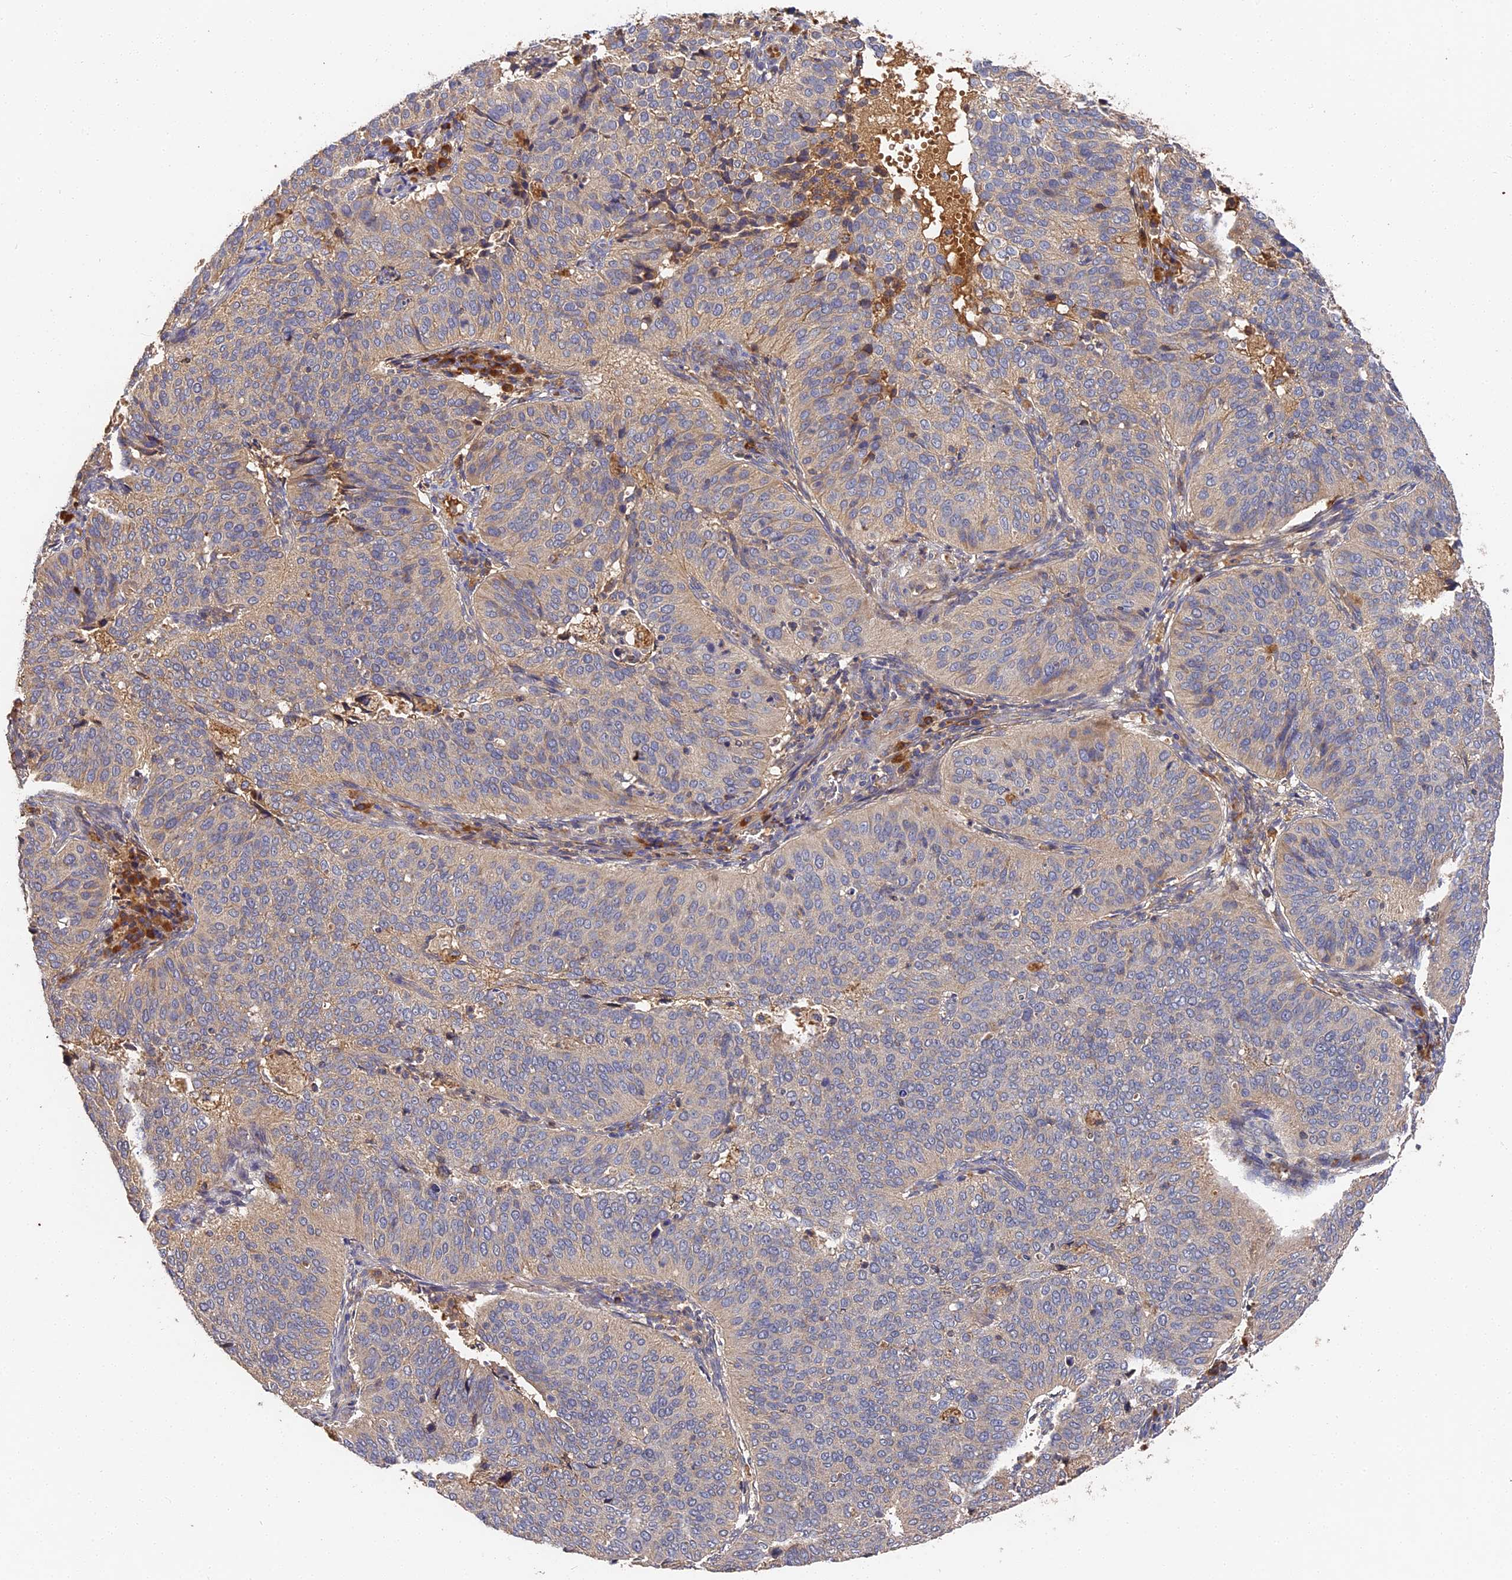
{"staining": {"intensity": "negative", "quantity": "none", "location": "none"}, "tissue": "cervical cancer", "cell_type": "Tumor cells", "image_type": "cancer", "snomed": [{"axis": "morphology", "description": "Normal tissue, NOS"}, {"axis": "morphology", "description": "Squamous cell carcinoma, NOS"}, {"axis": "topography", "description": "Cervix"}], "caption": "DAB (3,3'-diaminobenzidine) immunohistochemical staining of cervical cancer exhibits no significant expression in tumor cells.", "gene": "DHRS11", "patient": {"sex": "female", "age": 39}}